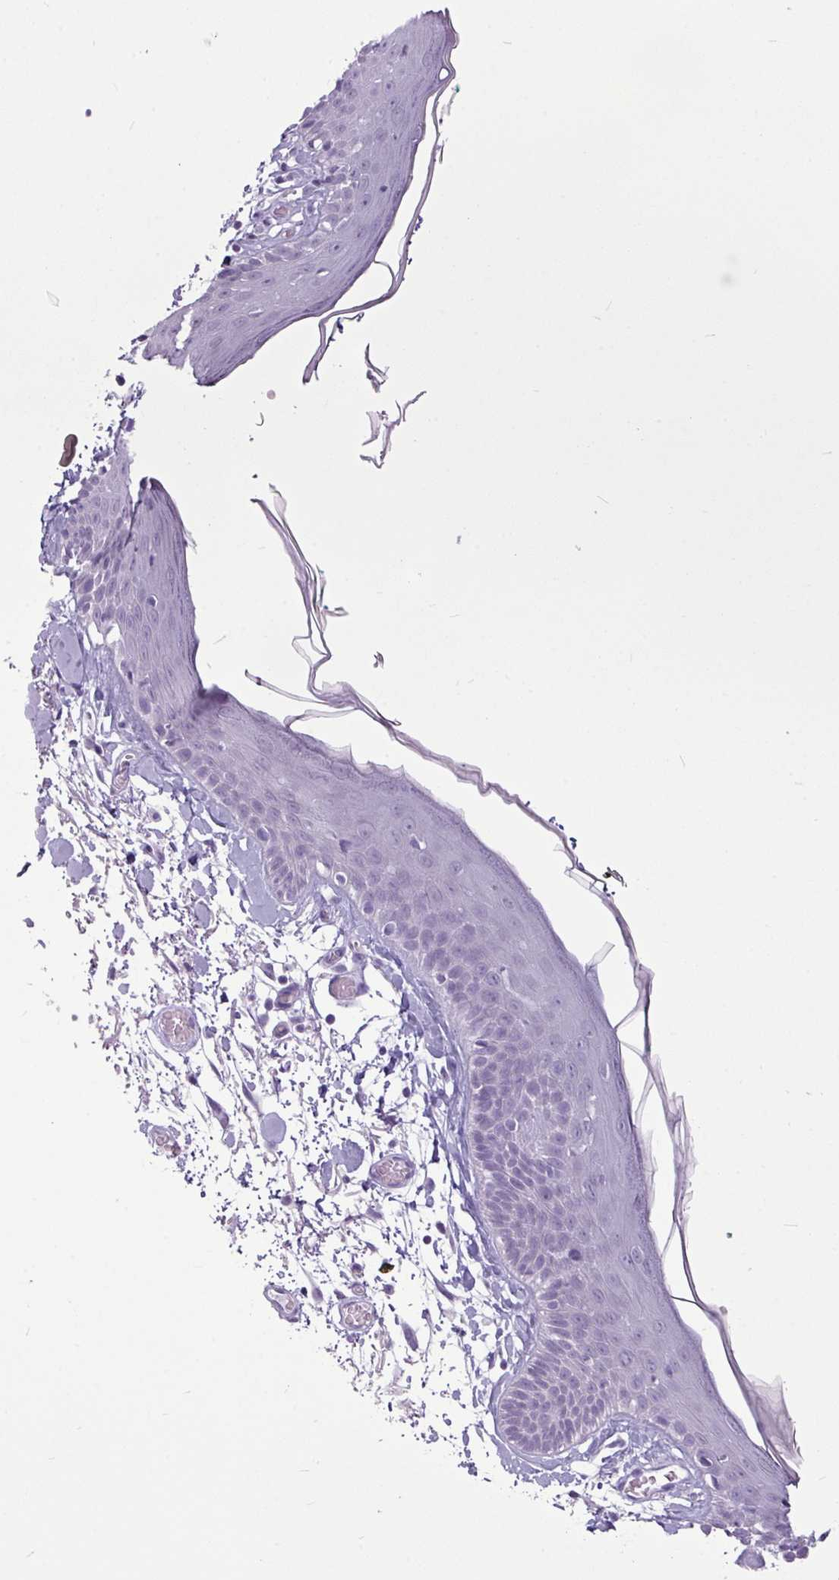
{"staining": {"intensity": "negative", "quantity": "none", "location": "none"}, "tissue": "skin", "cell_type": "Fibroblasts", "image_type": "normal", "snomed": [{"axis": "morphology", "description": "Normal tissue, NOS"}, {"axis": "topography", "description": "Skin"}], "caption": "This is an immunohistochemistry image of unremarkable human skin. There is no expression in fibroblasts.", "gene": "AMY2A", "patient": {"sex": "male", "age": 79}}